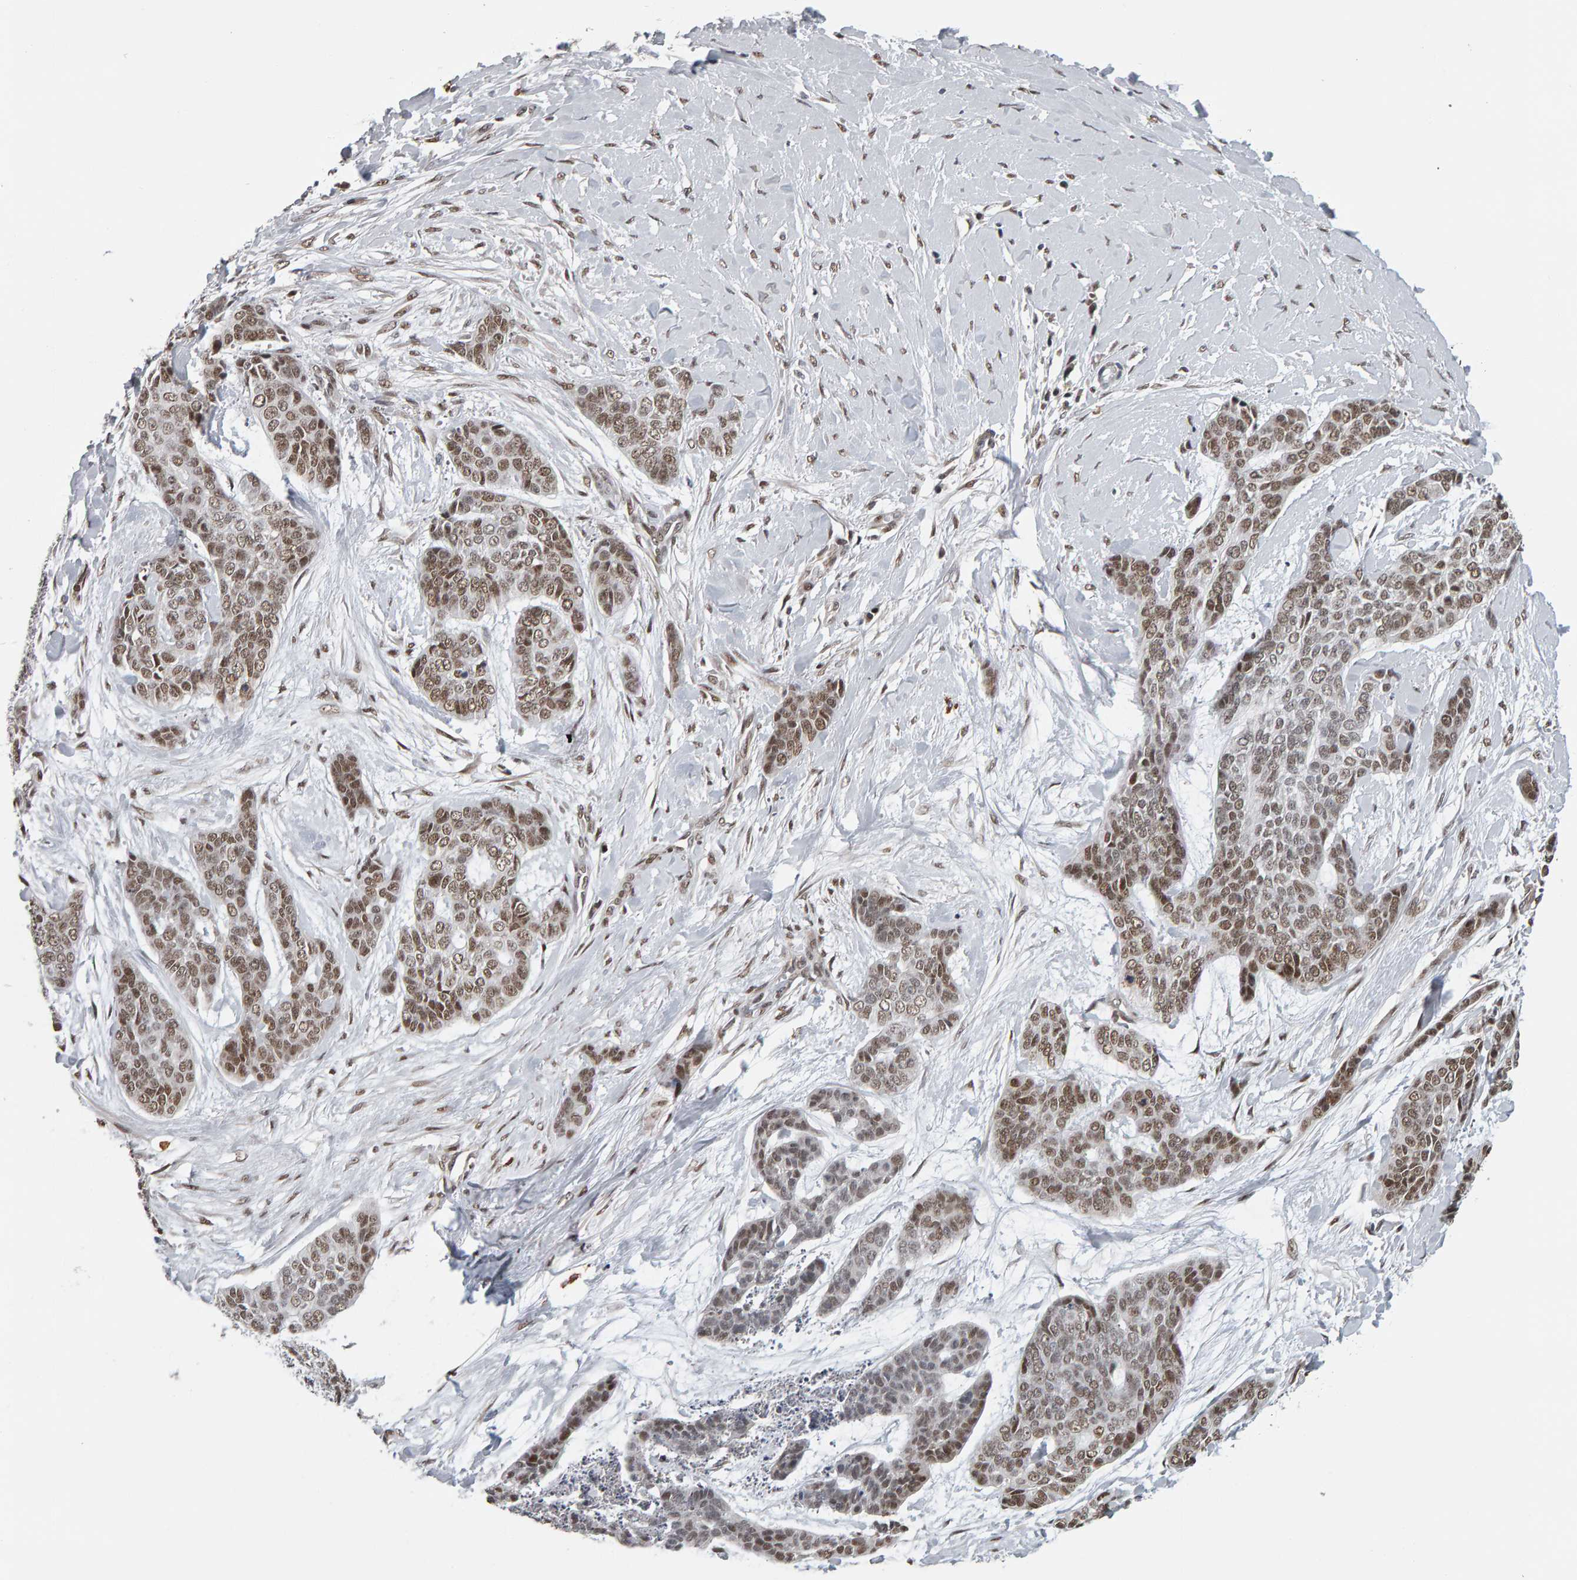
{"staining": {"intensity": "moderate", "quantity": ">75%", "location": "nuclear"}, "tissue": "skin cancer", "cell_type": "Tumor cells", "image_type": "cancer", "snomed": [{"axis": "morphology", "description": "Basal cell carcinoma"}, {"axis": "topography", "description": "Skin"}], "caption": "Immunohistochemistry of human basal cell carcinoma (skin) displays medium levels of moderate nuclear expression in approximately >75% of tumor cells.", "gene": "ATF7IP", "patient": {"sex": "female", "age": 64}}